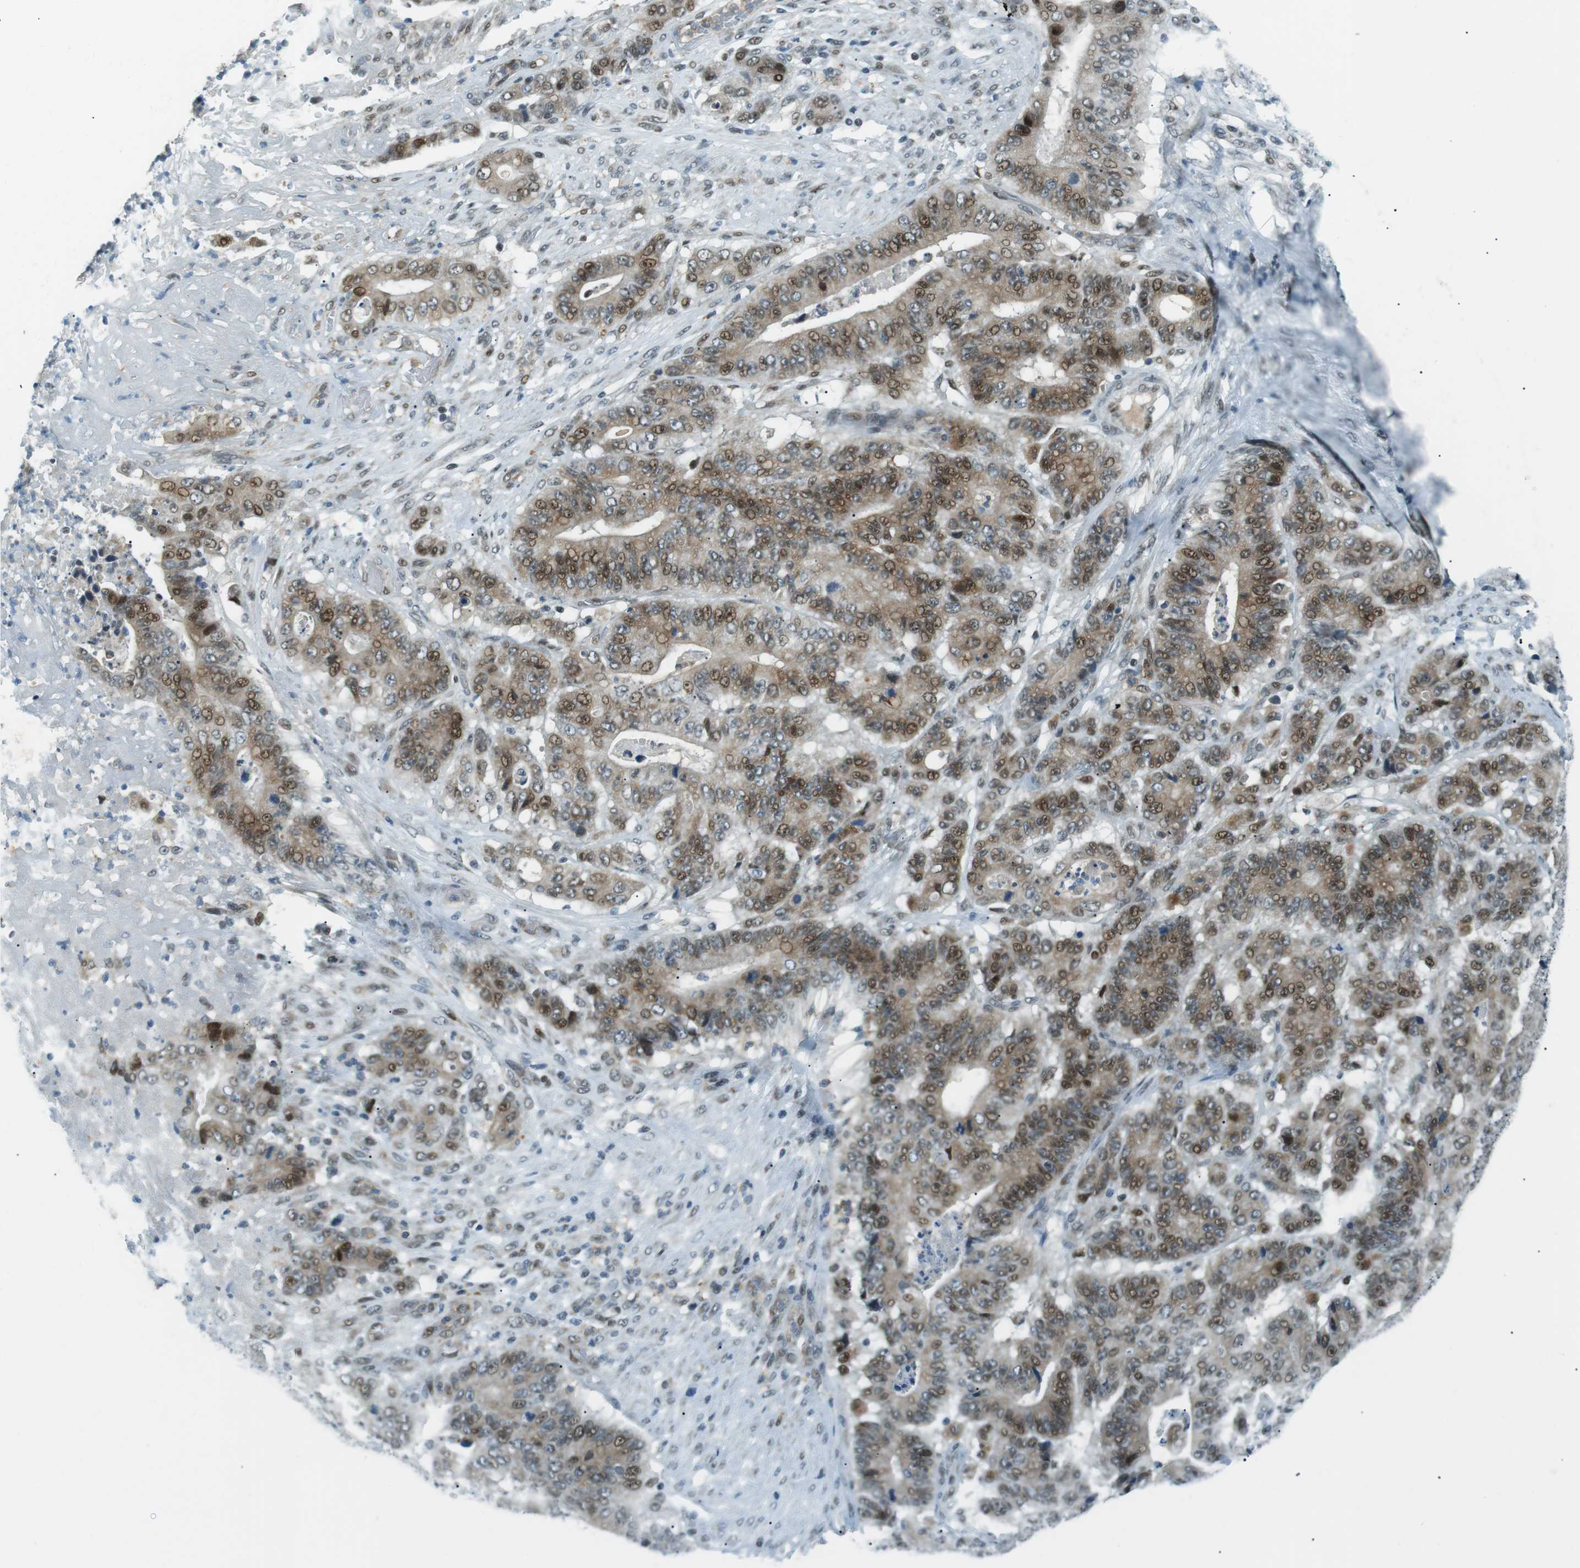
{"staining": {"intensity": "moderate", "quantity": ">75%", "location": "cytoplasmic/membranous,nuclear"}, "tissue": "stomach cancer", "cell_type": "Tumor cells", "image_type": "cancer", "snomed": [{"axis": "morphology", "description": "Adenocarcinoma, NOS"}, {"axis": "topography", "description": "Stomach"}], "caption": "Moderate cytoplasmic/membranous and nuclear positivity is appreciated in approximately >75% of tumor cells in stomach cancer (adenocarcinoma).", "gene": "PJA1", "patient": {"sex": "female", "age": 73}}